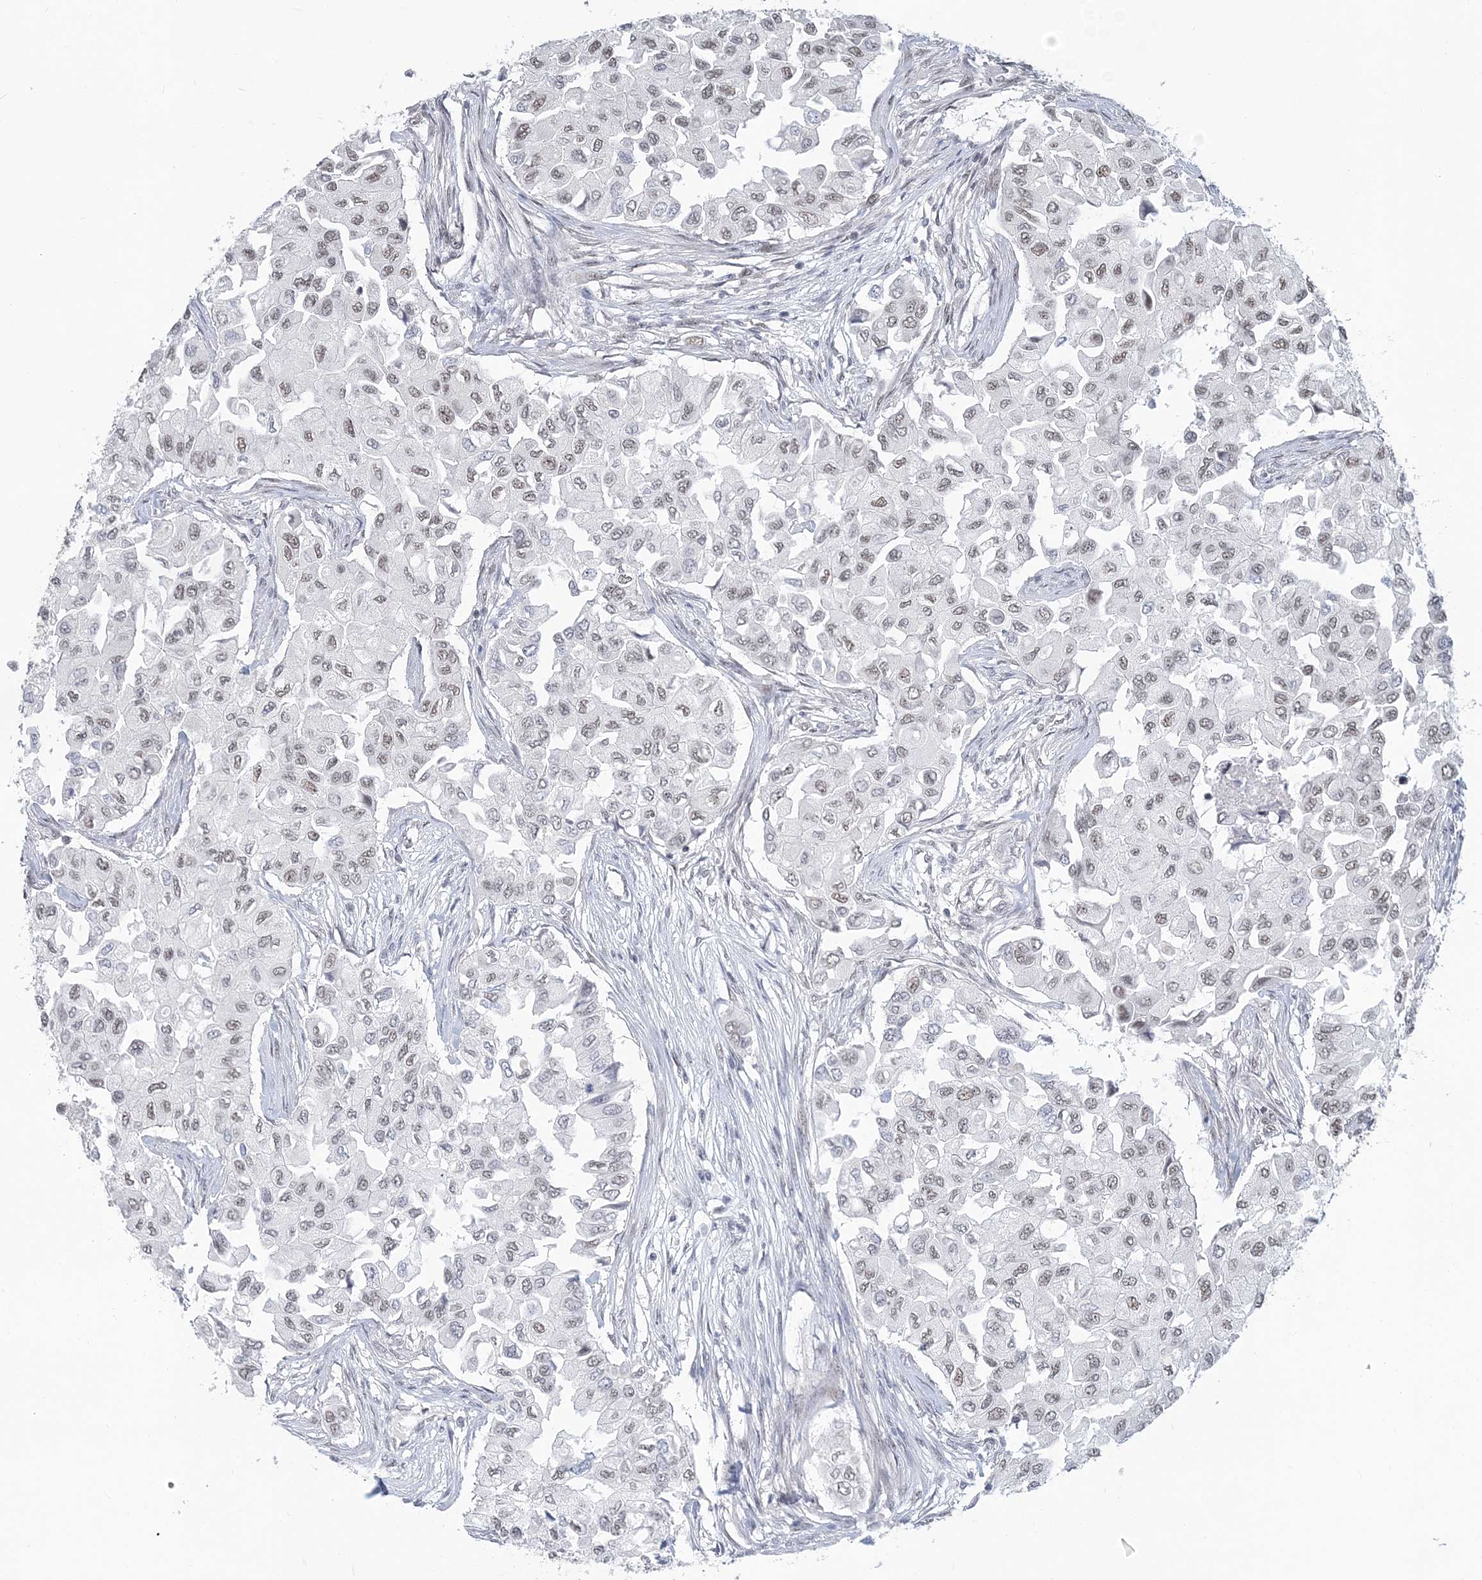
{"staining": {"intensity": "weak", "quantity": "25%-75%", "location": "nuclear"}, "tissue": "breast cancer", "cell_type": "Tumor cells", "image_type": "cancer", "snomed": [{"axis": "morphology", "description": "Normal tissue, NOS"}, {"axis": "morphology", "description": "Duct carcinoma"}, {"axis": "topography", "description": "Breast"}], "caption": "Breast cancer (infiltrating ductal carcinoma) tissue demonstrates weak nuclear staining in about 25%-75% of tumor cells Using DAB (brown) and hematoxylin (blue) stains, captured at high magnification using brightfield microscopy.", "gene": "PLRG1", "patient": {"sex": "female", "age": 49}}